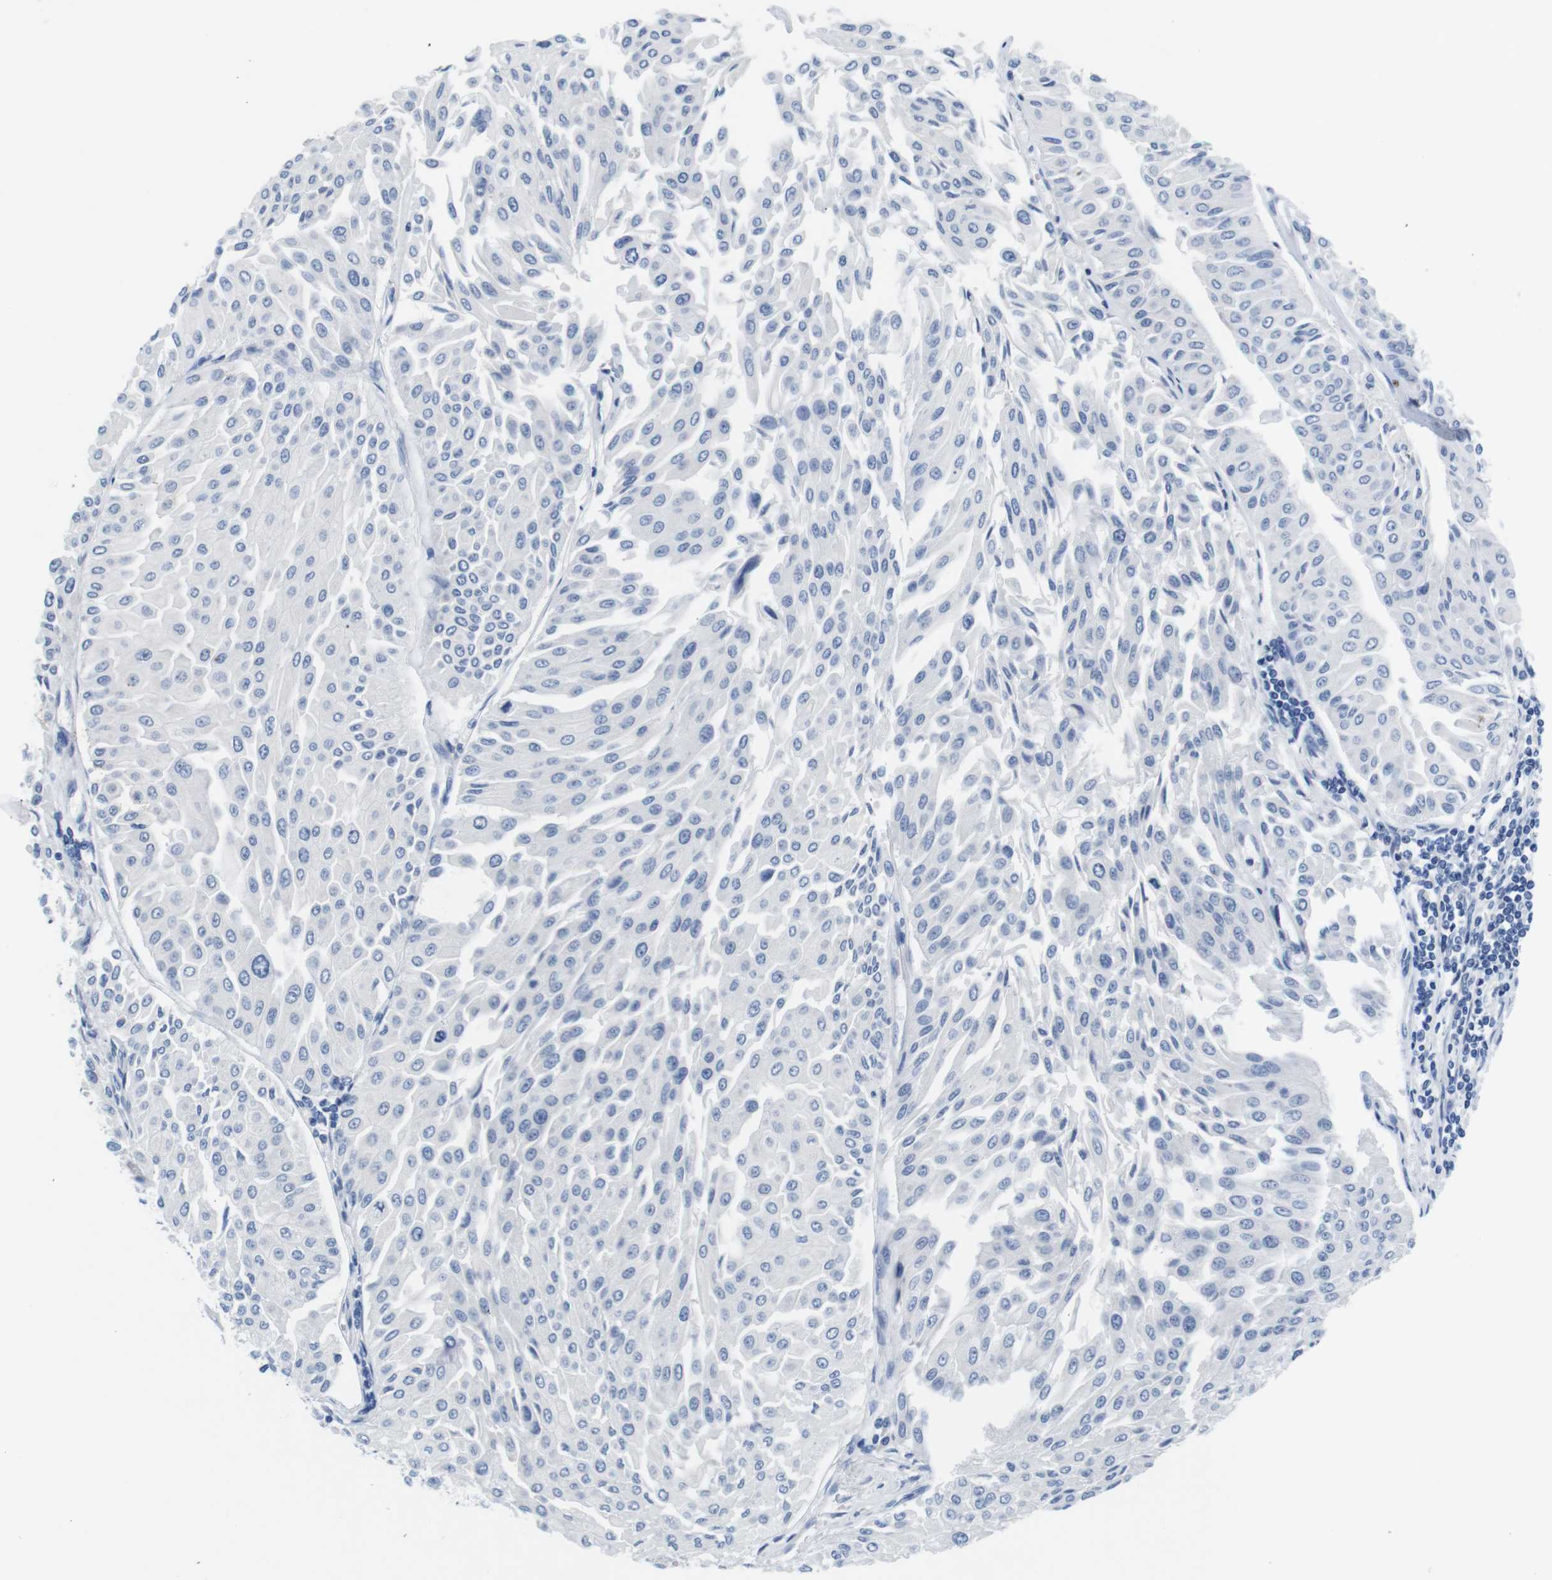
{"staining": {"intensity": "negative", "quantity": "none", "location": "none"}, "tissue": "urothelial cancer", "cell_type": "Tumor cells", "image_type": "cancer", "snomed": [{"axis": "morphology", "description": "Urothelial carcinoma, Low grade"}, {"axis": "topography", "description": "Urinary bladder"}], "caption": "IHC micrograph of human low-grade urothelial carcinoma stained for a protein (brown), which shows no staining in tumor cells.", "gene": "MAP6", "patient": {"sex": "male", "age": 67}}